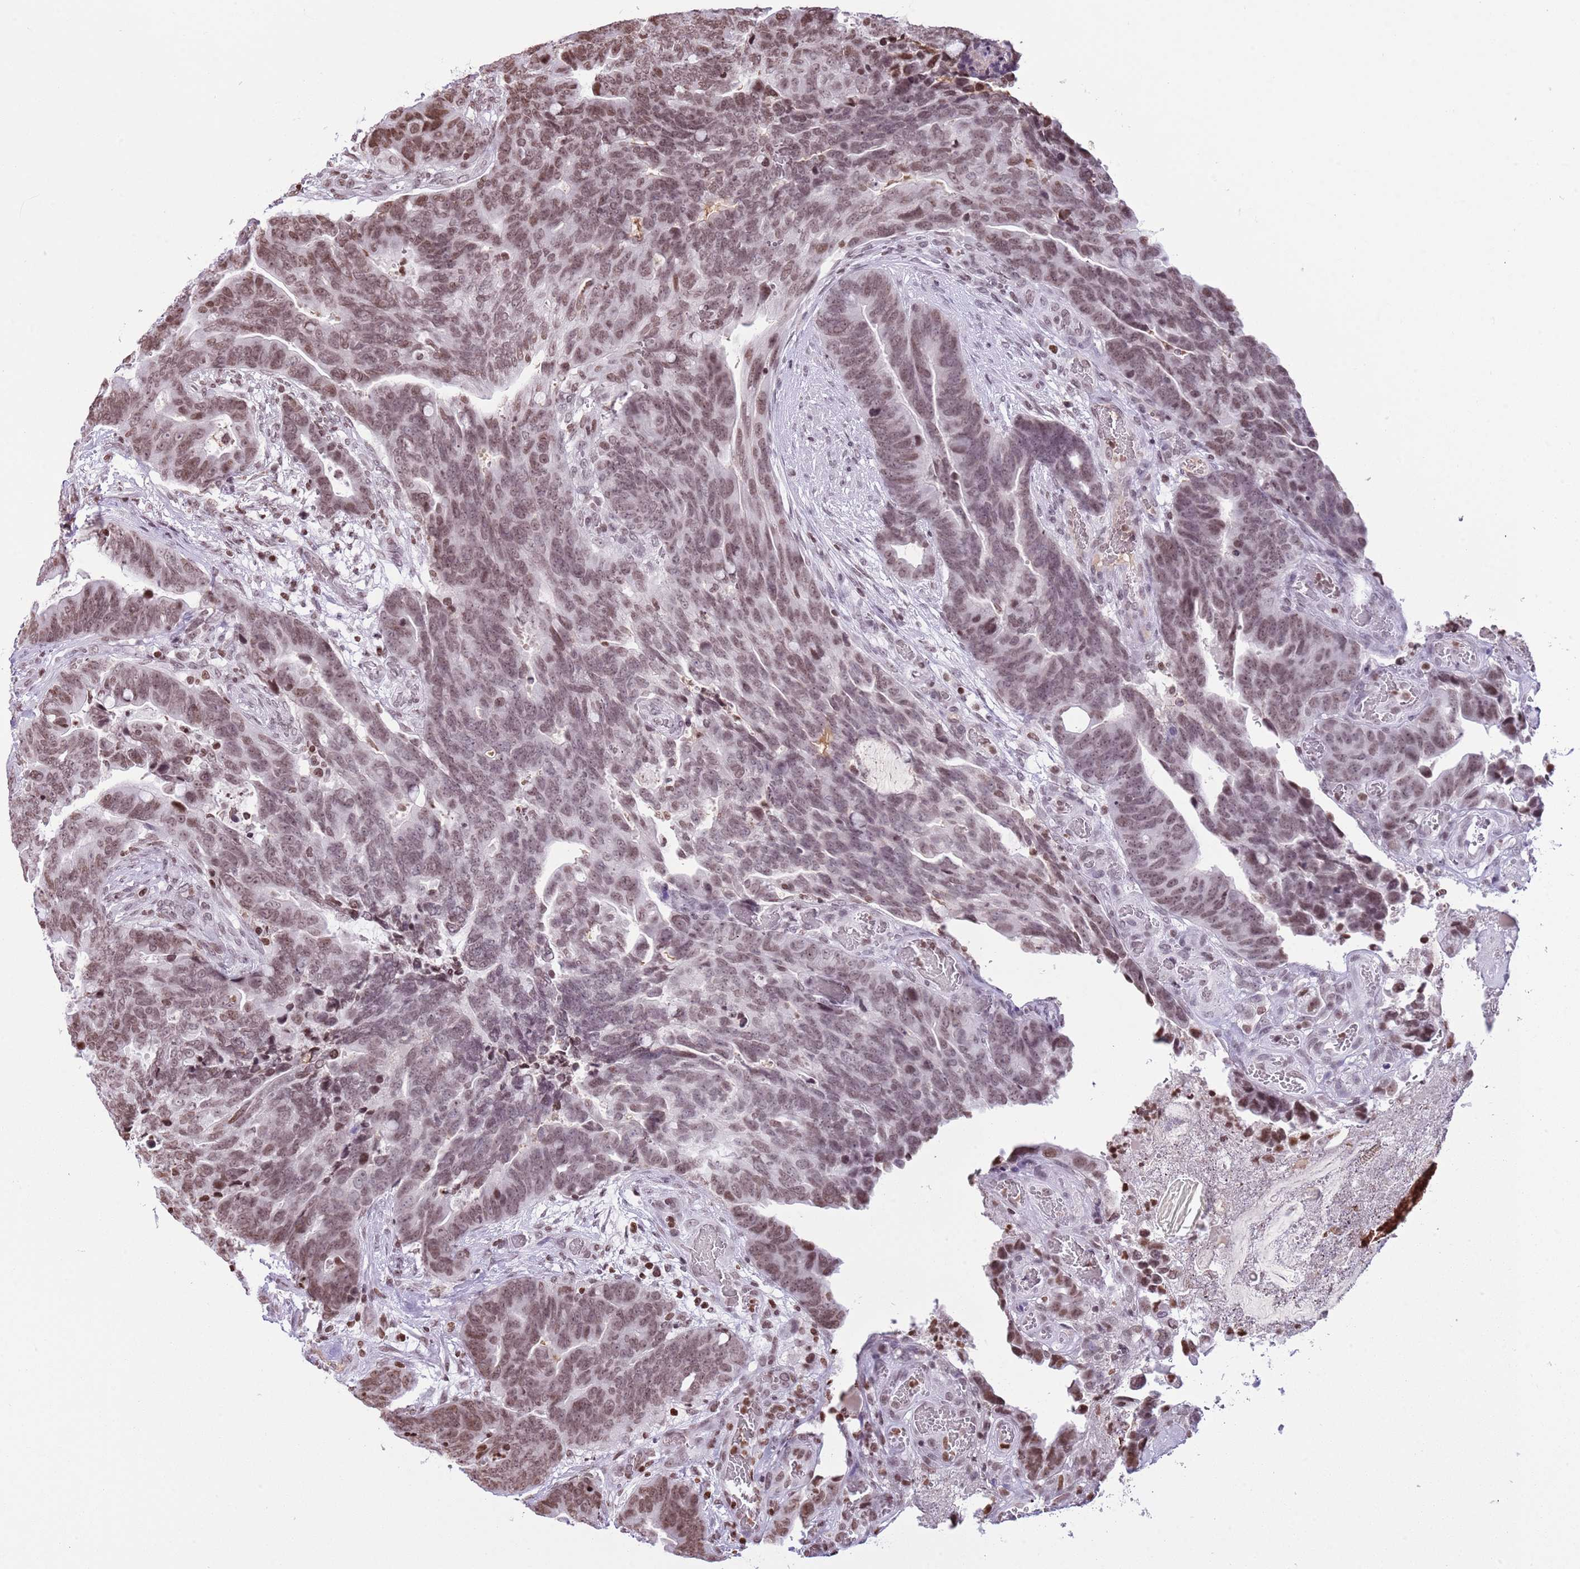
{"staining": {"intensity": "moderate", "quantity": ">75%", "location": "nuclear"}, "tissue": "colorectal cancer", "cell_type": "Tumor cells", "image_type": "cancer", "snomed": [{"axis": "morphology", "description": "Adenocarcinoma, NOS"}, {"axis": "topography", "description": "Colon"}], "caption": "IHC of human colorectal adenocarcinoma exhibits medium levels of moderate nuclear positivity in approximately >75% of tumor cells. The staining is performed using DAB brown chromogen to label protein expression. The nuclei are counter-stained blue using hematoxylin.", "gene": "KPNA3", "patient": {"sex": "female", "age": 82}}